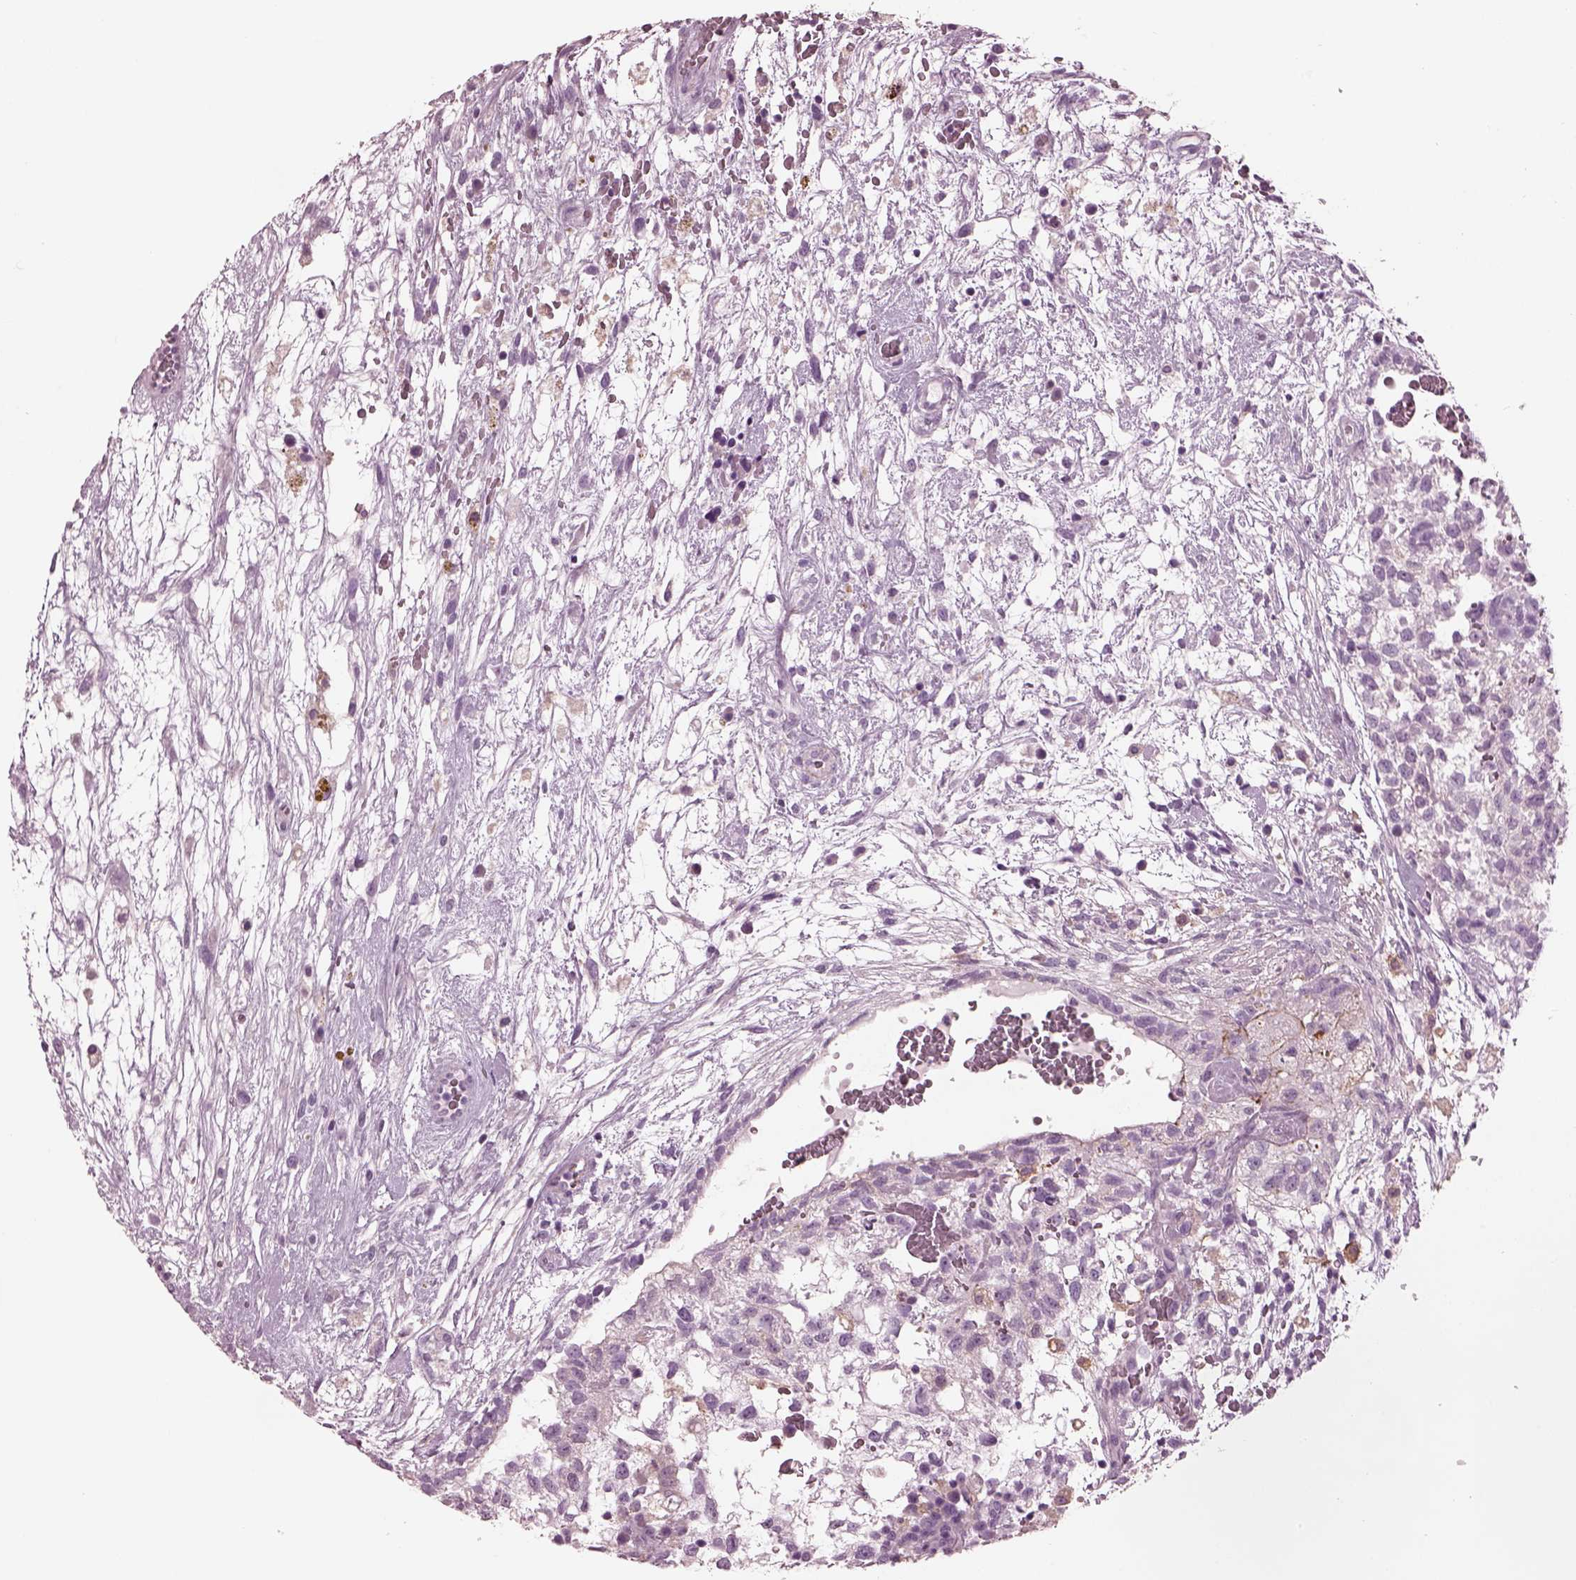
{"staining": {"intensity": "negative", "quantity": "none", "location": "none"}, "tissue": "testis cancer", "cell_type": "Tumor cells", "image_type": "cancer", "snomed": [{"axis": "morphology", "description": "Normal tissue, NOS"}, {"axis": "morphology", "description": "Carcinoma, Embryonal, NOS"}, {"axis": "topography", "description": "Testis"}], "caption": "DAB (3,3'-diaminobenzidine) immunohistochemical staining of testis embryonal carcinoma displays no significant positivity in tumor cells.", "gene": "GDF11", "patient": {"sex": "male", "age": 32}}